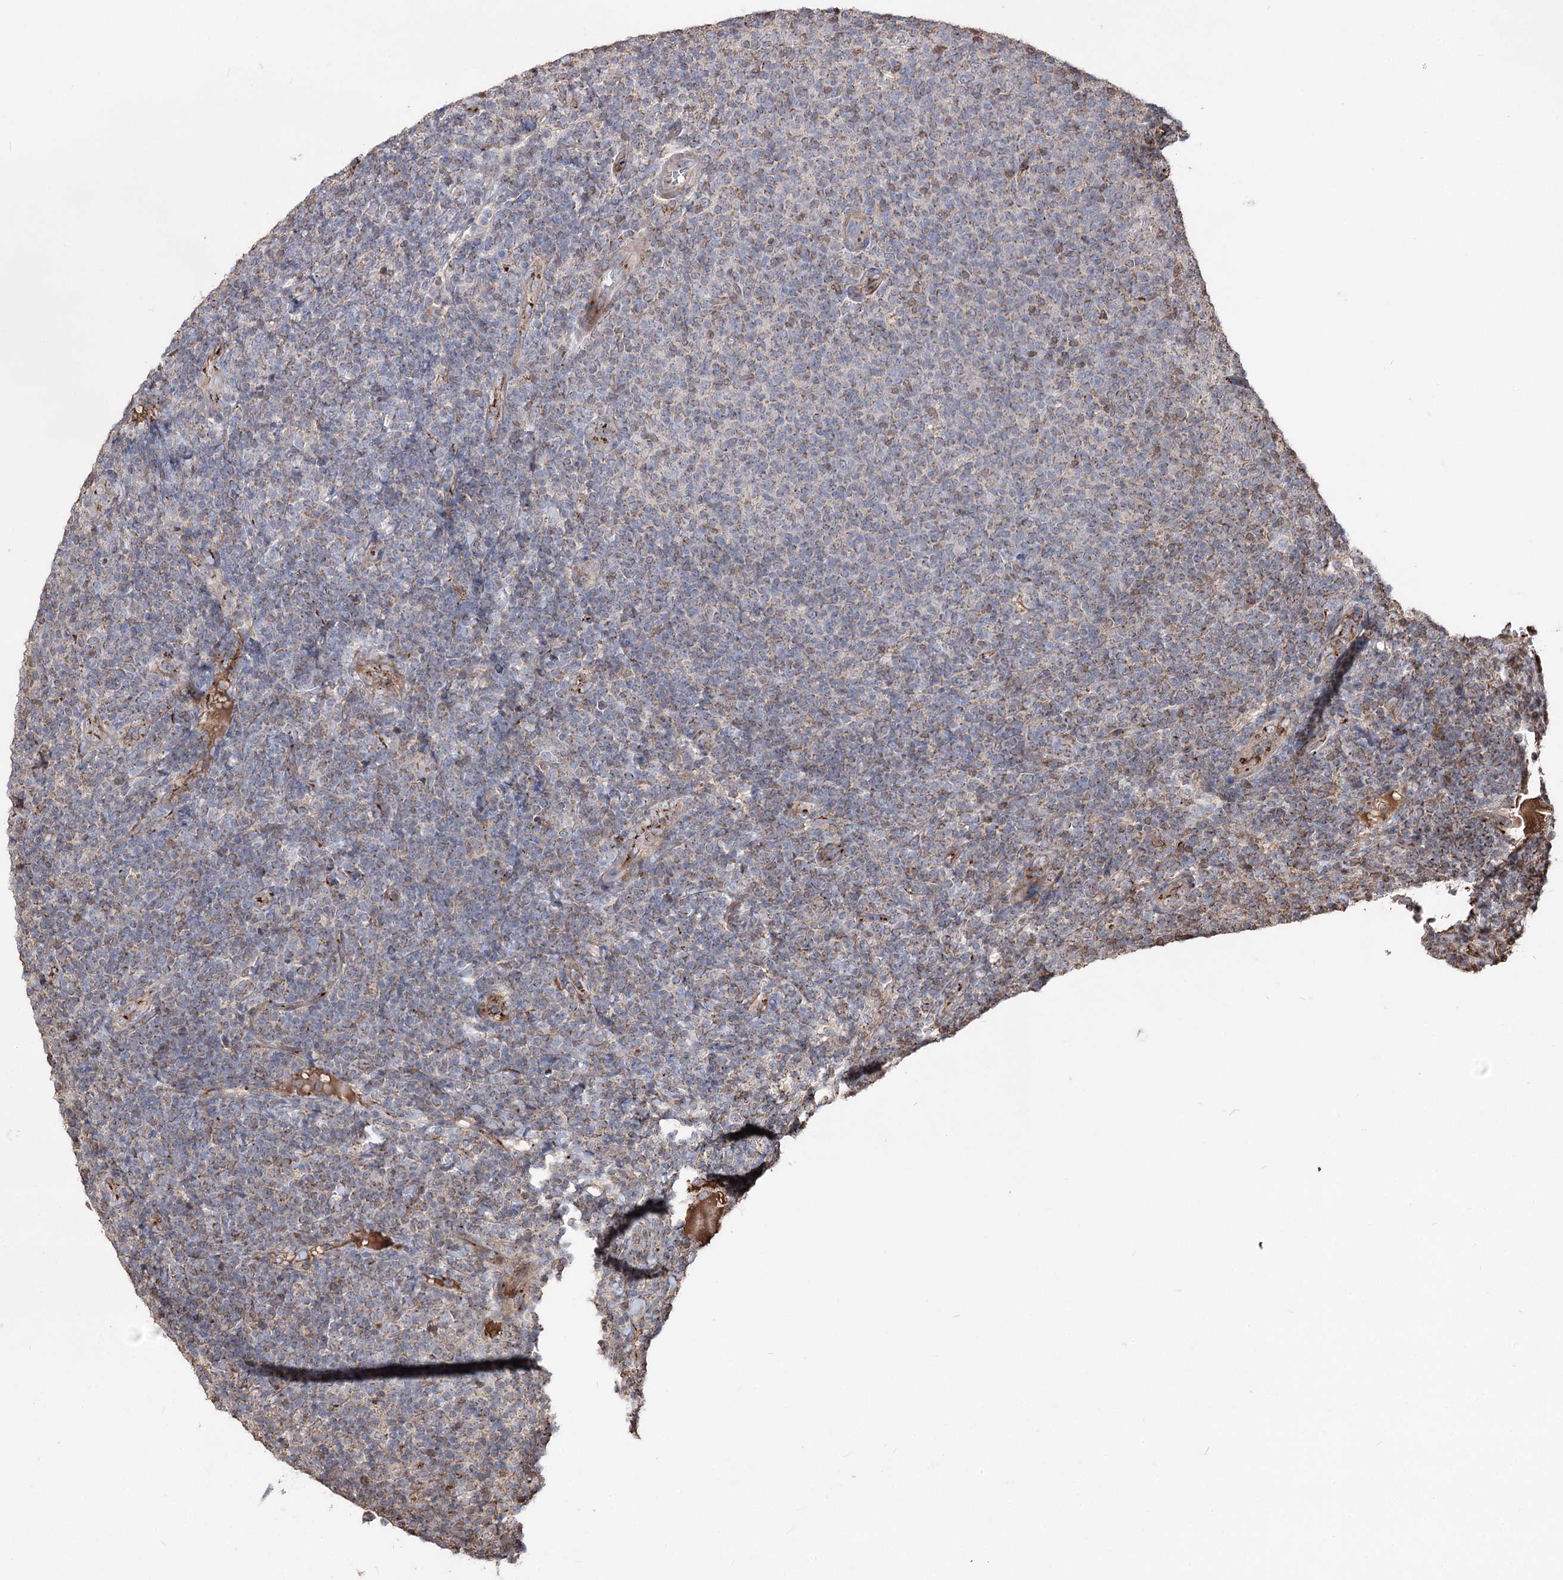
{"staining": {"intensity": "negative", "quantity": "none", "location": "none"}, "tissue": "lymphoma", "cell_type": "Tumor cells", "image_type": "cancer", "snomed": [{"axis": "morphology", "description": "Malignant lymphoma, non-Hodgkin's type, Low grade"}, {"axis": "topography", "description": "Lymph node"}], "caption": "IHC photomicrograph of human low-grade malignant lymphoma, non-Hodgkin's type stained for a protein (brown), which reveals no expression in tumor cells.", "gene": "ARHGAP20", "patient": {"sex": "male", "age": 66}}